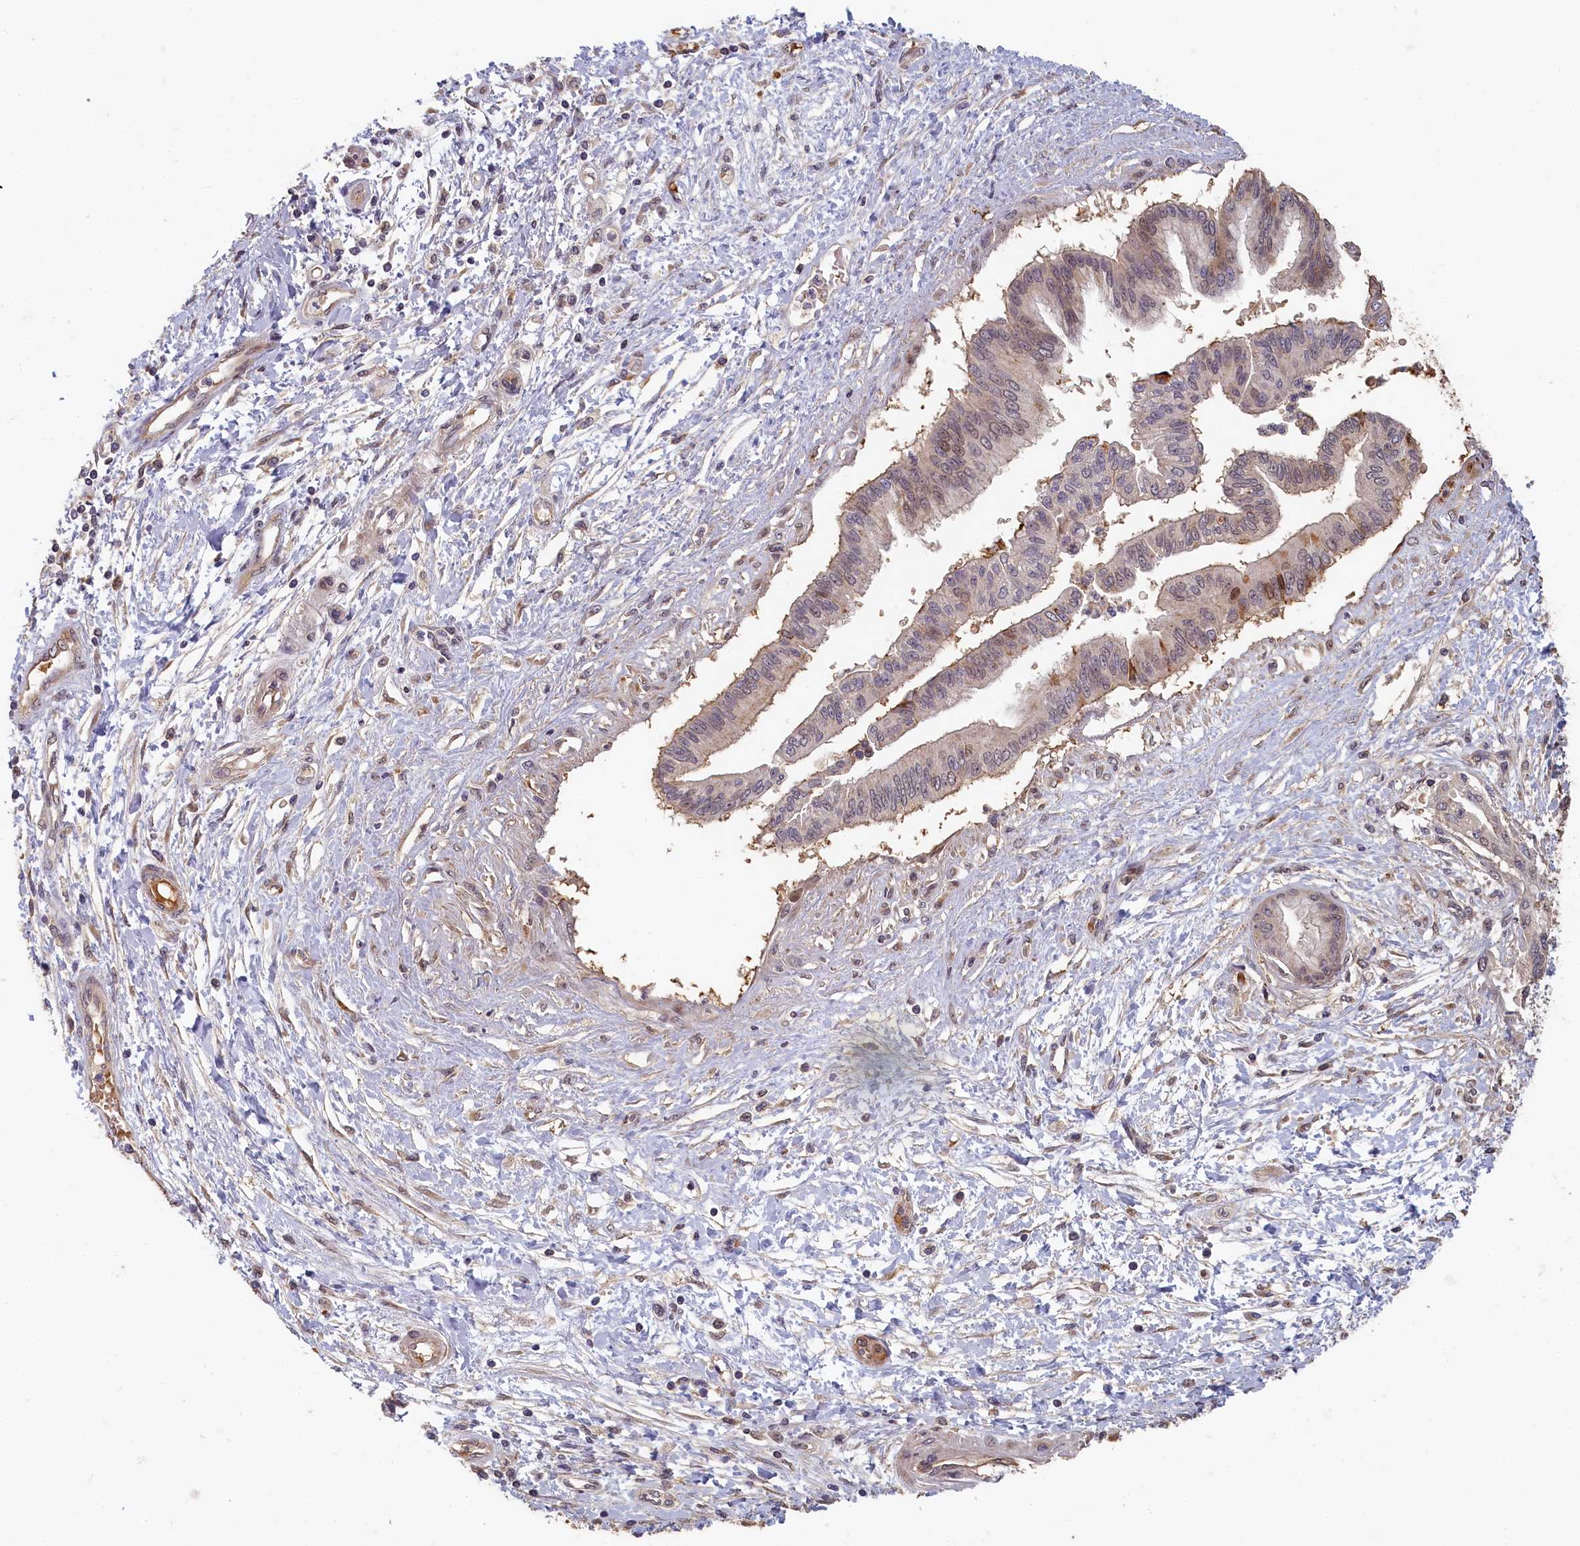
{"staining": {"intensity": "moderate", "quantity": "<25%", "location": "nuclear"}, "tissue": "pancreatic cancer", "cell_type": "Tumor cells", "image_type": "cancer", "snomed": [{"axis": "morphology", "description": "Adenocarcinoma, NOS"}, {"axis": "topography", "description": "Pancreas"}], "caption": "An immunohistochemistry histopathology image of tumor tissue is shown. Protein staining in brown highlights moderate nuclear positivity in pancreatic cancer (adenocarcinoma) within tumor cells. (DAB (3,3'-diaminobenzidine) IHC, brown staining for protein, blue staining for nuclei).", "gene": "STX16", "patient": {"sex": "male", "age": 46}}